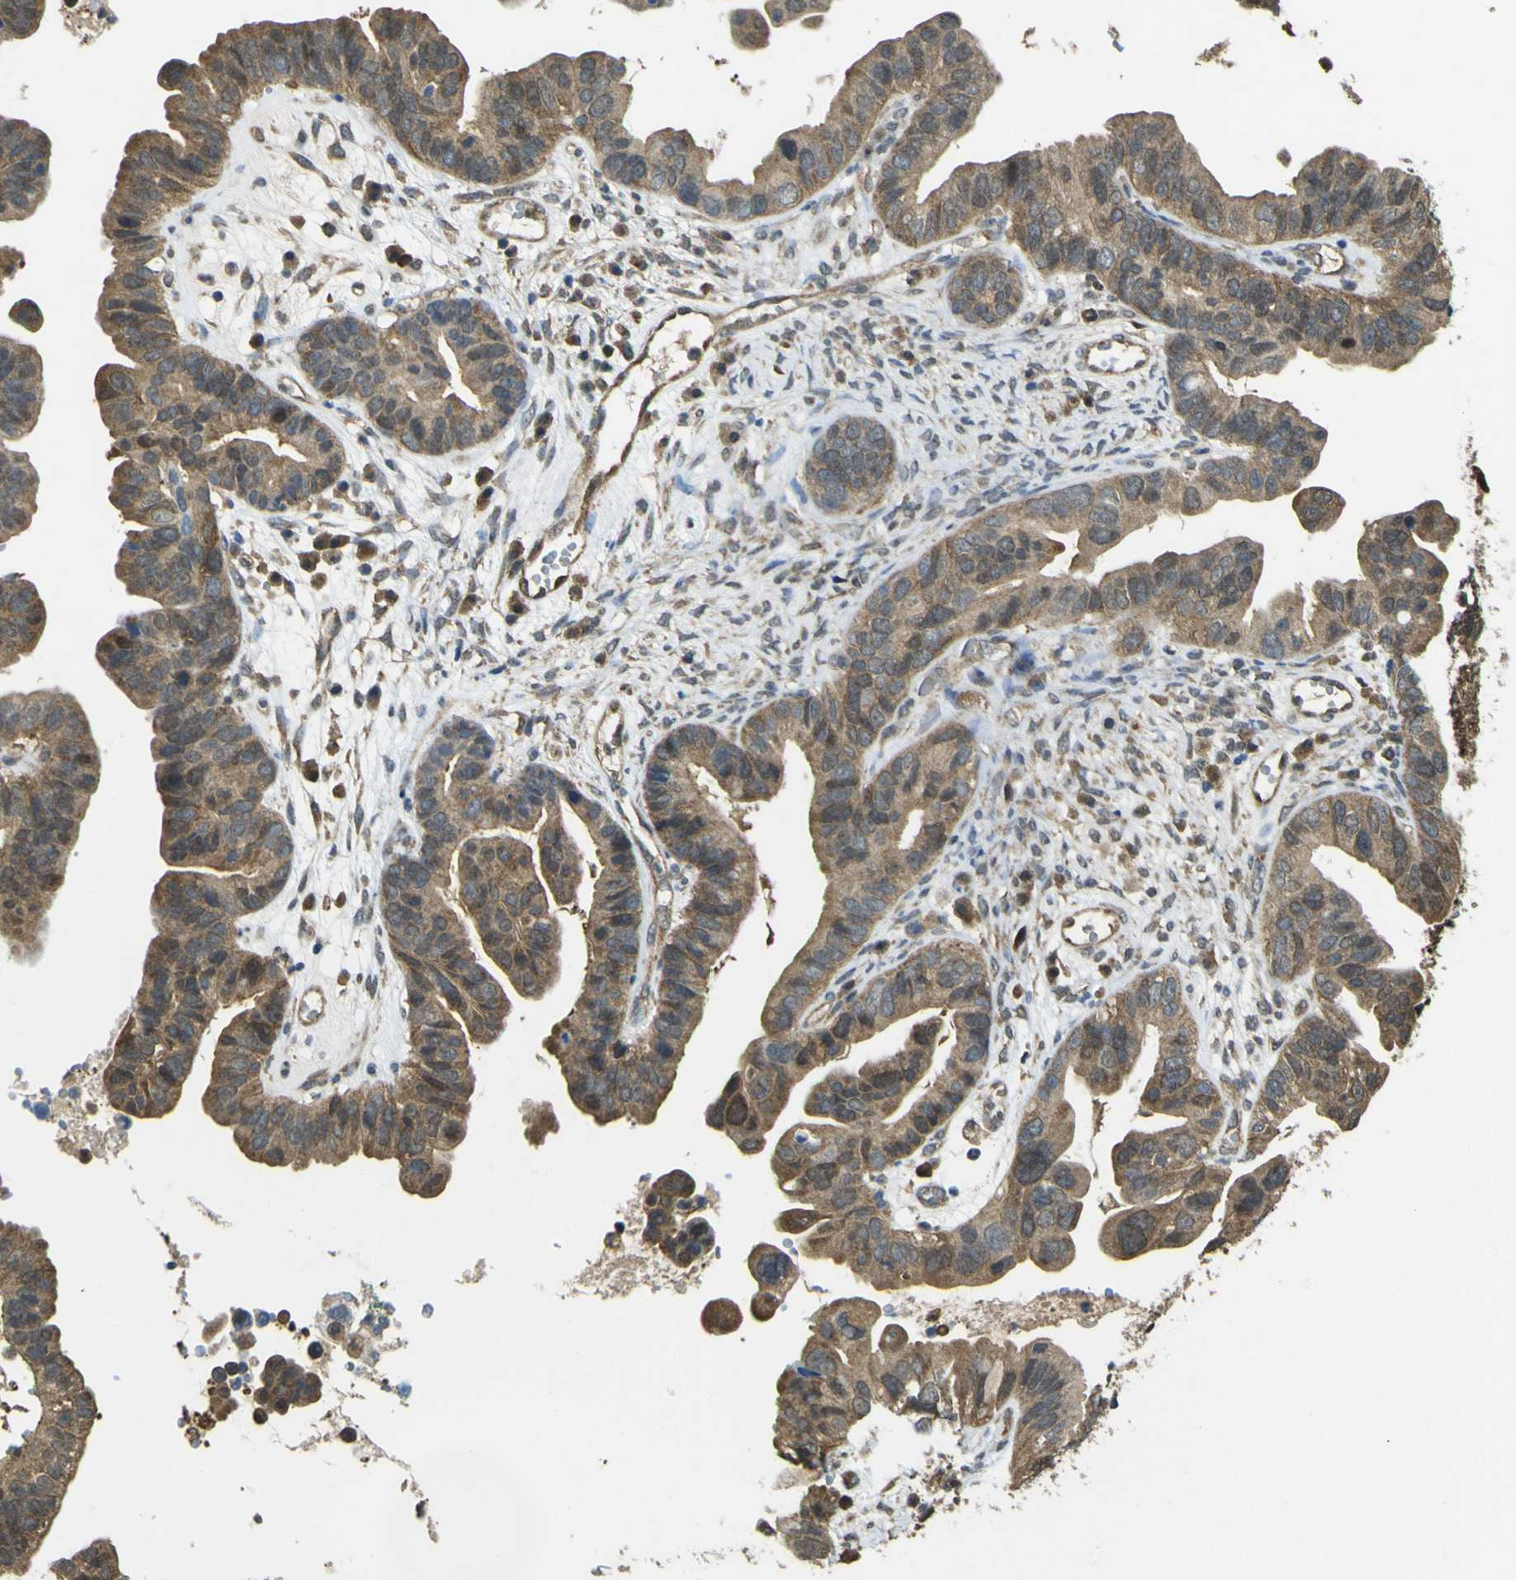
{"staining": {"intensity": "moderate", "quantity": ">75%", "location": "cytoplasmic/membranous"}, "tissue": "ovarian cancer", "cell_type": "Tumor cells", "image_type": "cancer", "snomed": [{"axis": "morphology", "description": "Cystadenocarcinoma, serous, NOS"}, {"axis": "topography", "description": "Ovary"}], "caption": "This histopathology image reveals immunohistochemistry staining of human ovarian cancer, with medium moderate cytoplasmic/membranous staining in about >75% of tumor cells.", "gene": "YWHAG", "patient": {"sex": "female", "age": 56}}